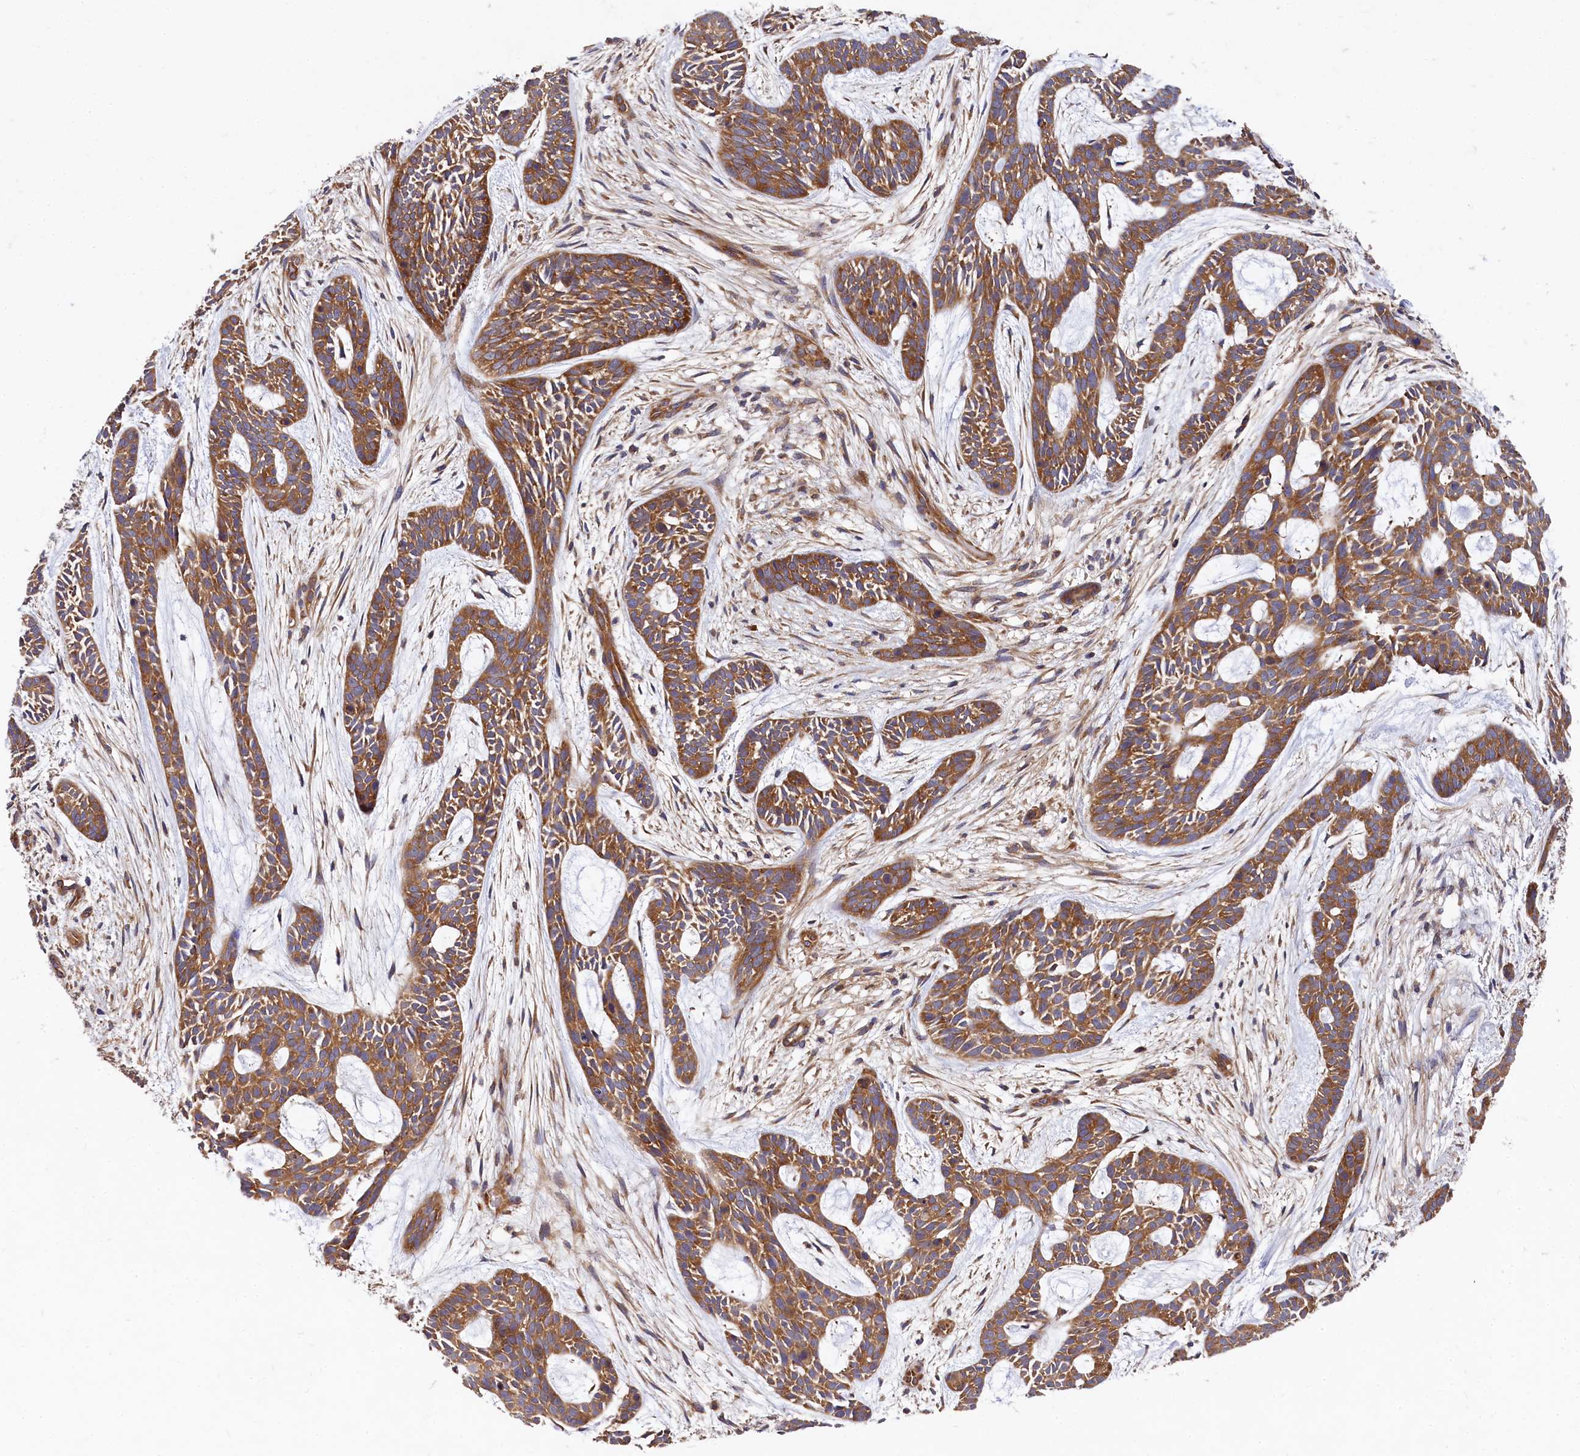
{"staining": {"intensity": "moderate", "quantity": ">75%", "location": "cytoplasmic/membranous"}, "tissue": "skin cancer", "cell_type": "Tumor cells", "image_type": "cancer", "snomed": [{"axis": "morphology", "description": "Basal cell carcinoma"}, {"axis": "topography", "description": "Skin"}], "caption": "Immunohistochemical staining of basal cell carcinoma (skin) reveals medium levels of moderate cytoplasmic/membranous protein expression in approximately >75% of tumor cells.", "gene": "EIF2B2", "patient": {"sex": "male", "age": 89}}